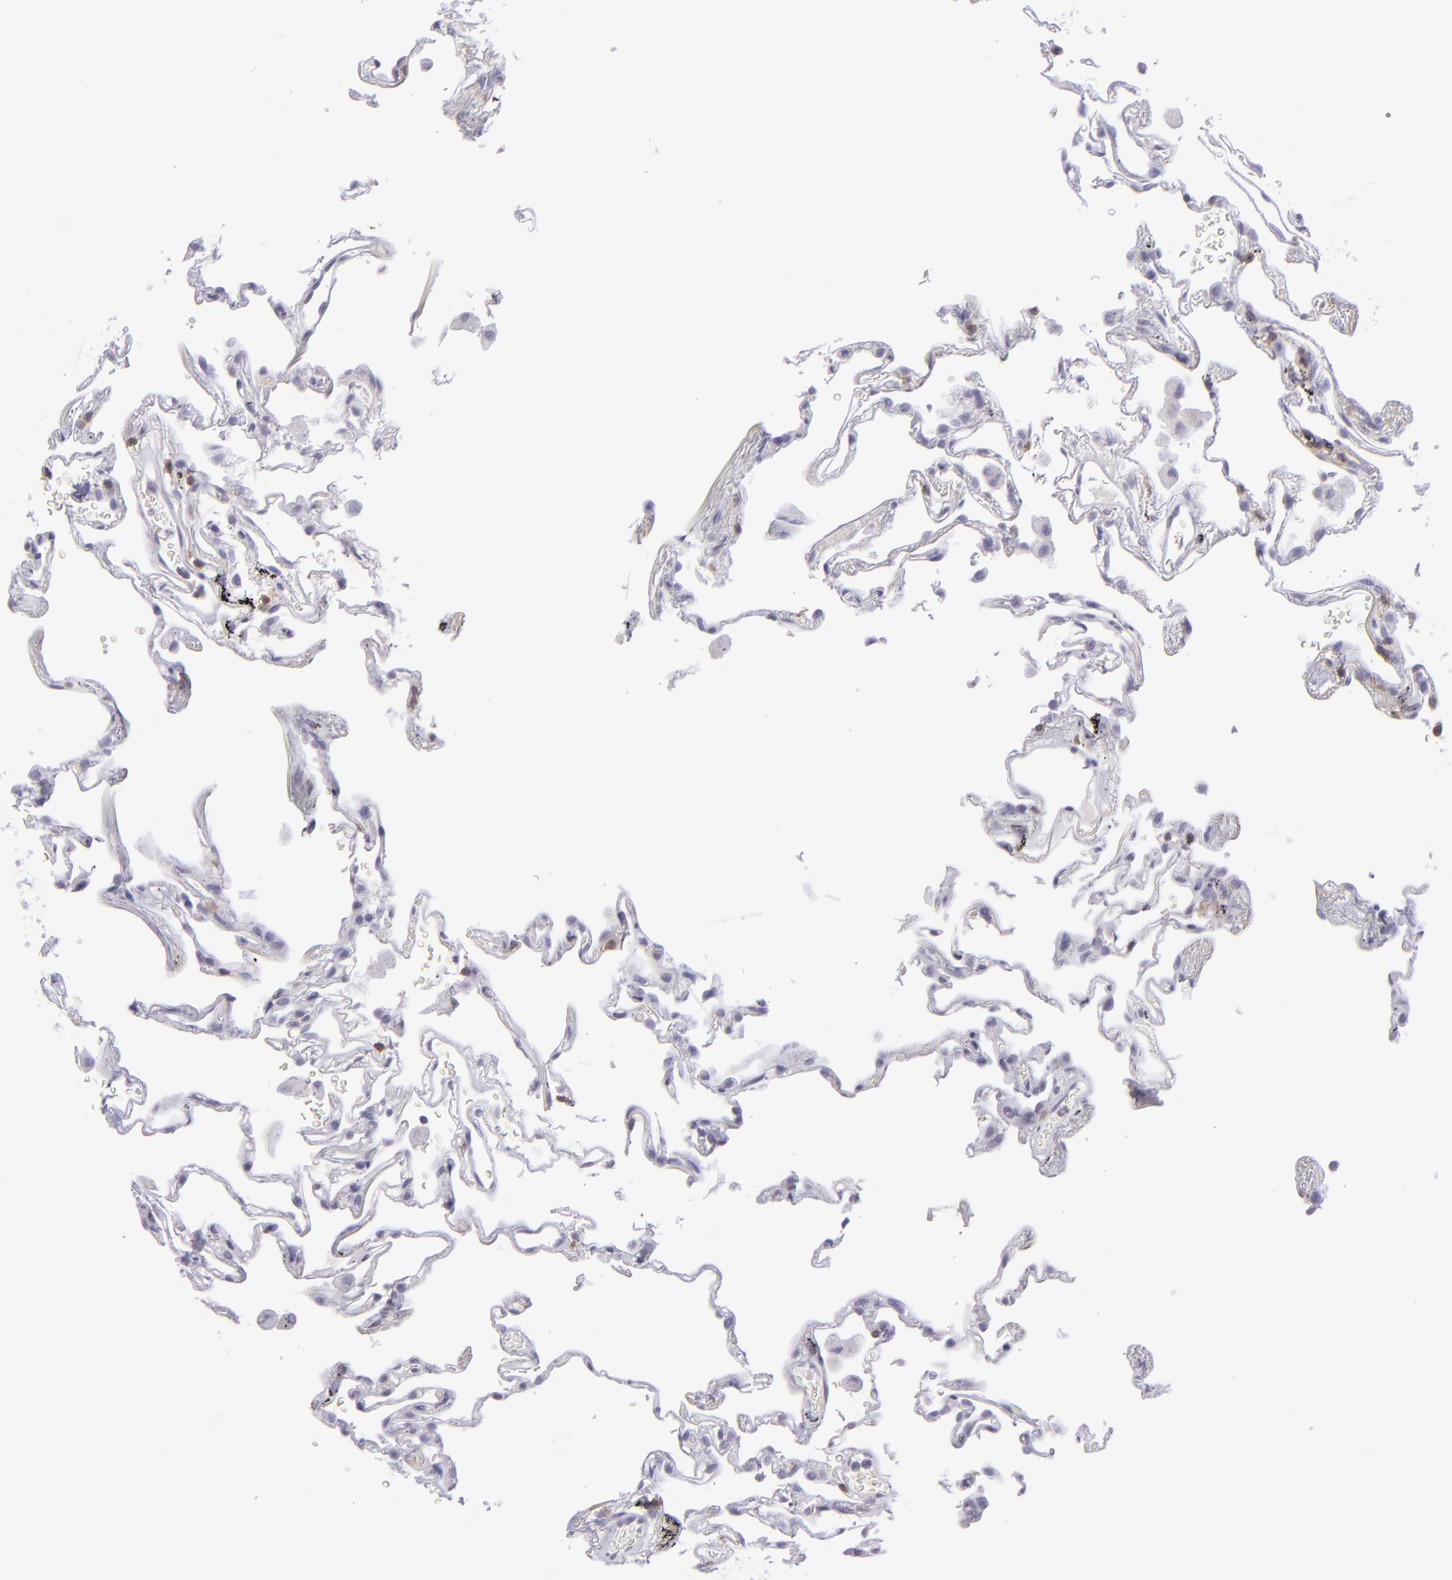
{"staining": {"intensity": "negative", "quantity": "none", "location": "none"}, "tissue": "lung", "cell_type": "Alveolar cells", "image_type": "normal", "snomed": [{"axis": "morphology", "description": "Normal tissue, NOS"}, {"axis": "morphology", "description": "Inflammation, NOS"}, {"axis": "topography", "description": "Lung"}], "caption": "Micrograph shows no significant protein staining in alveolar cells of unremarkable lung. (Stains: DAB IHC with hematoxylin counter stain, Microscopy: brightfield microscopy at high magnification).", "gene": "CD48", "patient": {"sex": "male", "age": 69}}